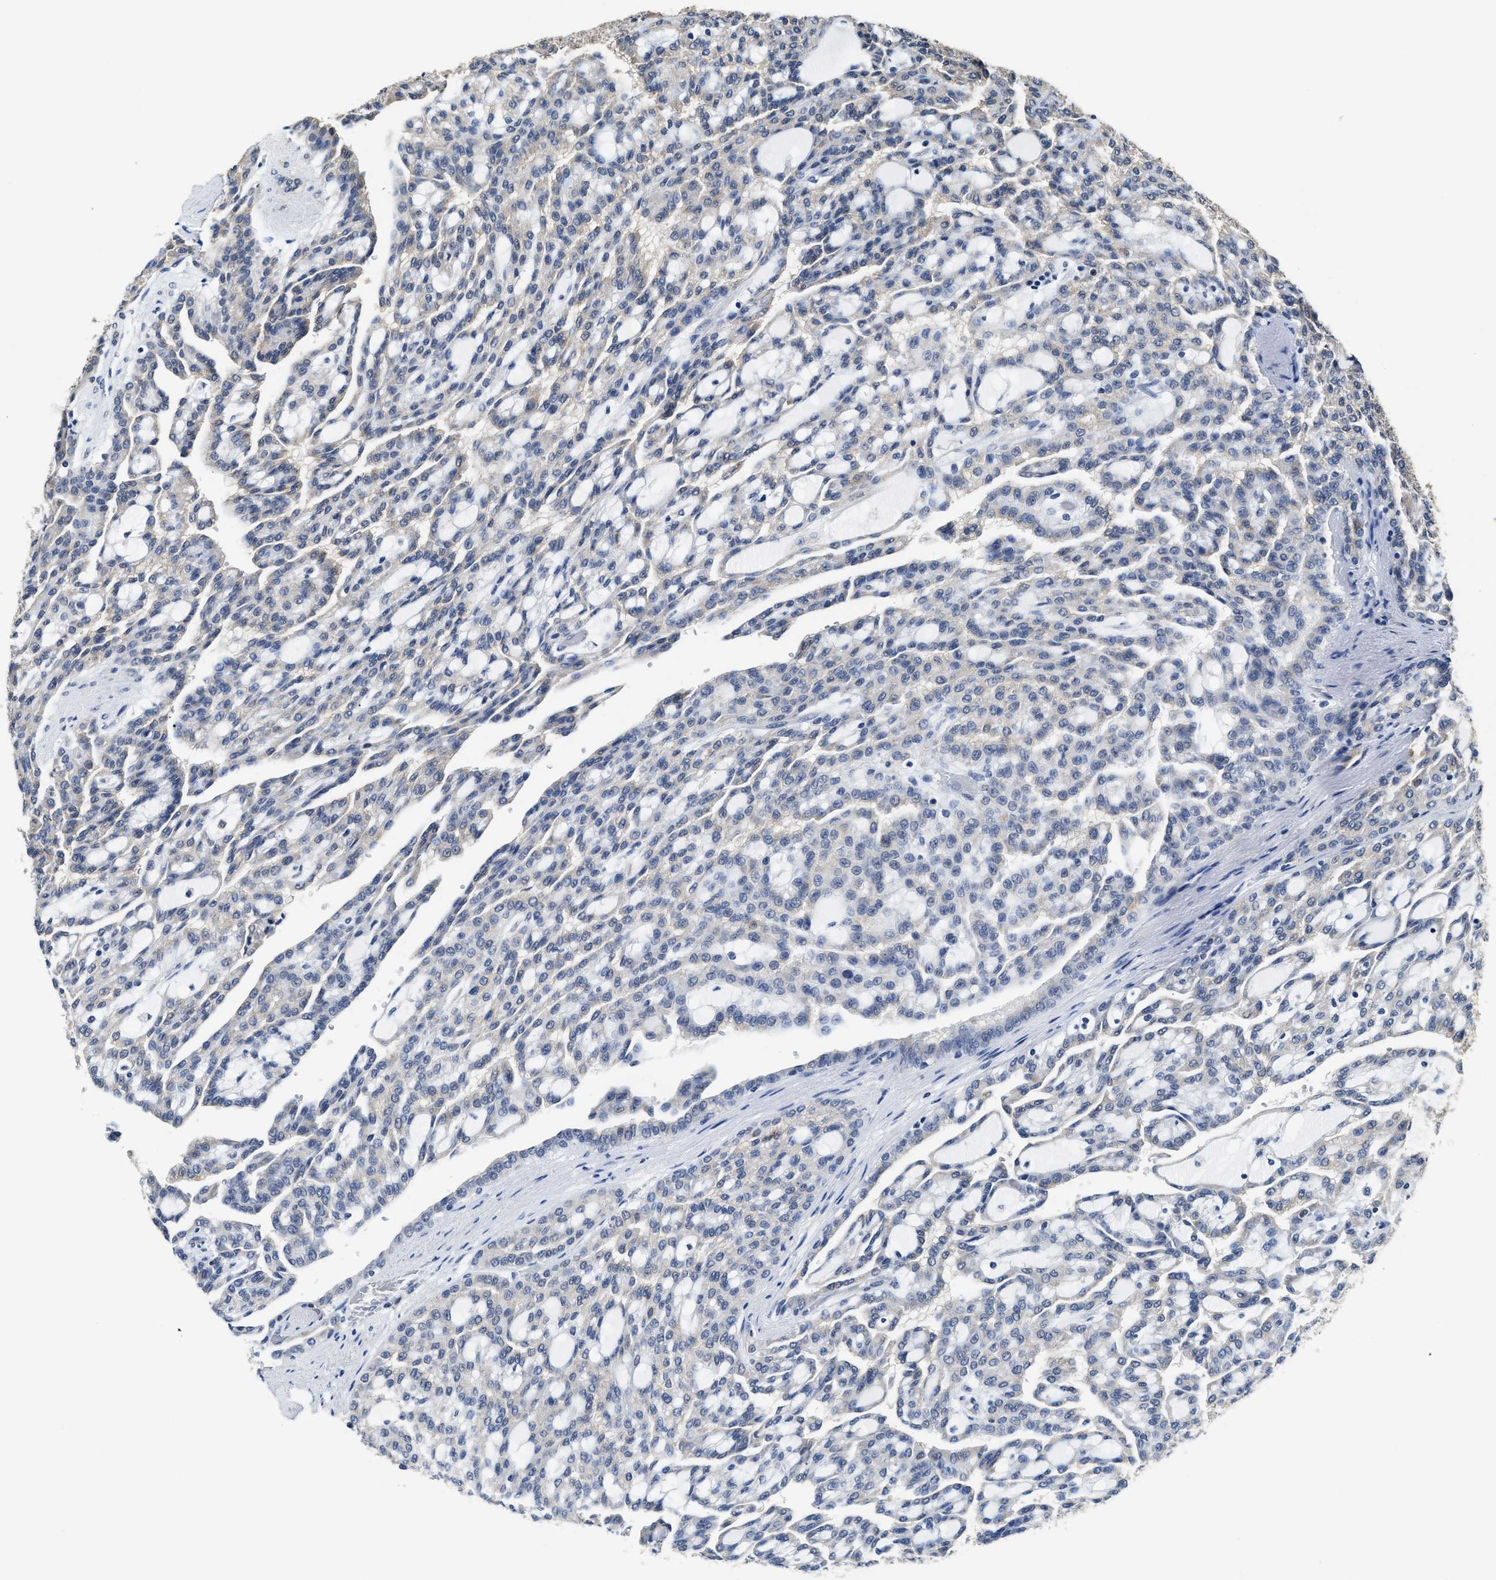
{"staining": {"intensity": "negative", "quantity": "none", "location": "none"}, "tissue": "renal cancer", "cell_type": "Tumor cells", "image_type": "cancer", "snomed": [{"axis": "morphology", "description": "Adenocarcinoma, NOS"}, {"axis": "topography", "description": "Kidney"}], "caption": "DAB (3,3'-diaminobenzidine) immunohistochemical staining of renal cancer (adenocarcinoma) displays no significant staining in tumor cells.", "gene": "ACAT2", "patient": {"sex": "male", "age": 63}}